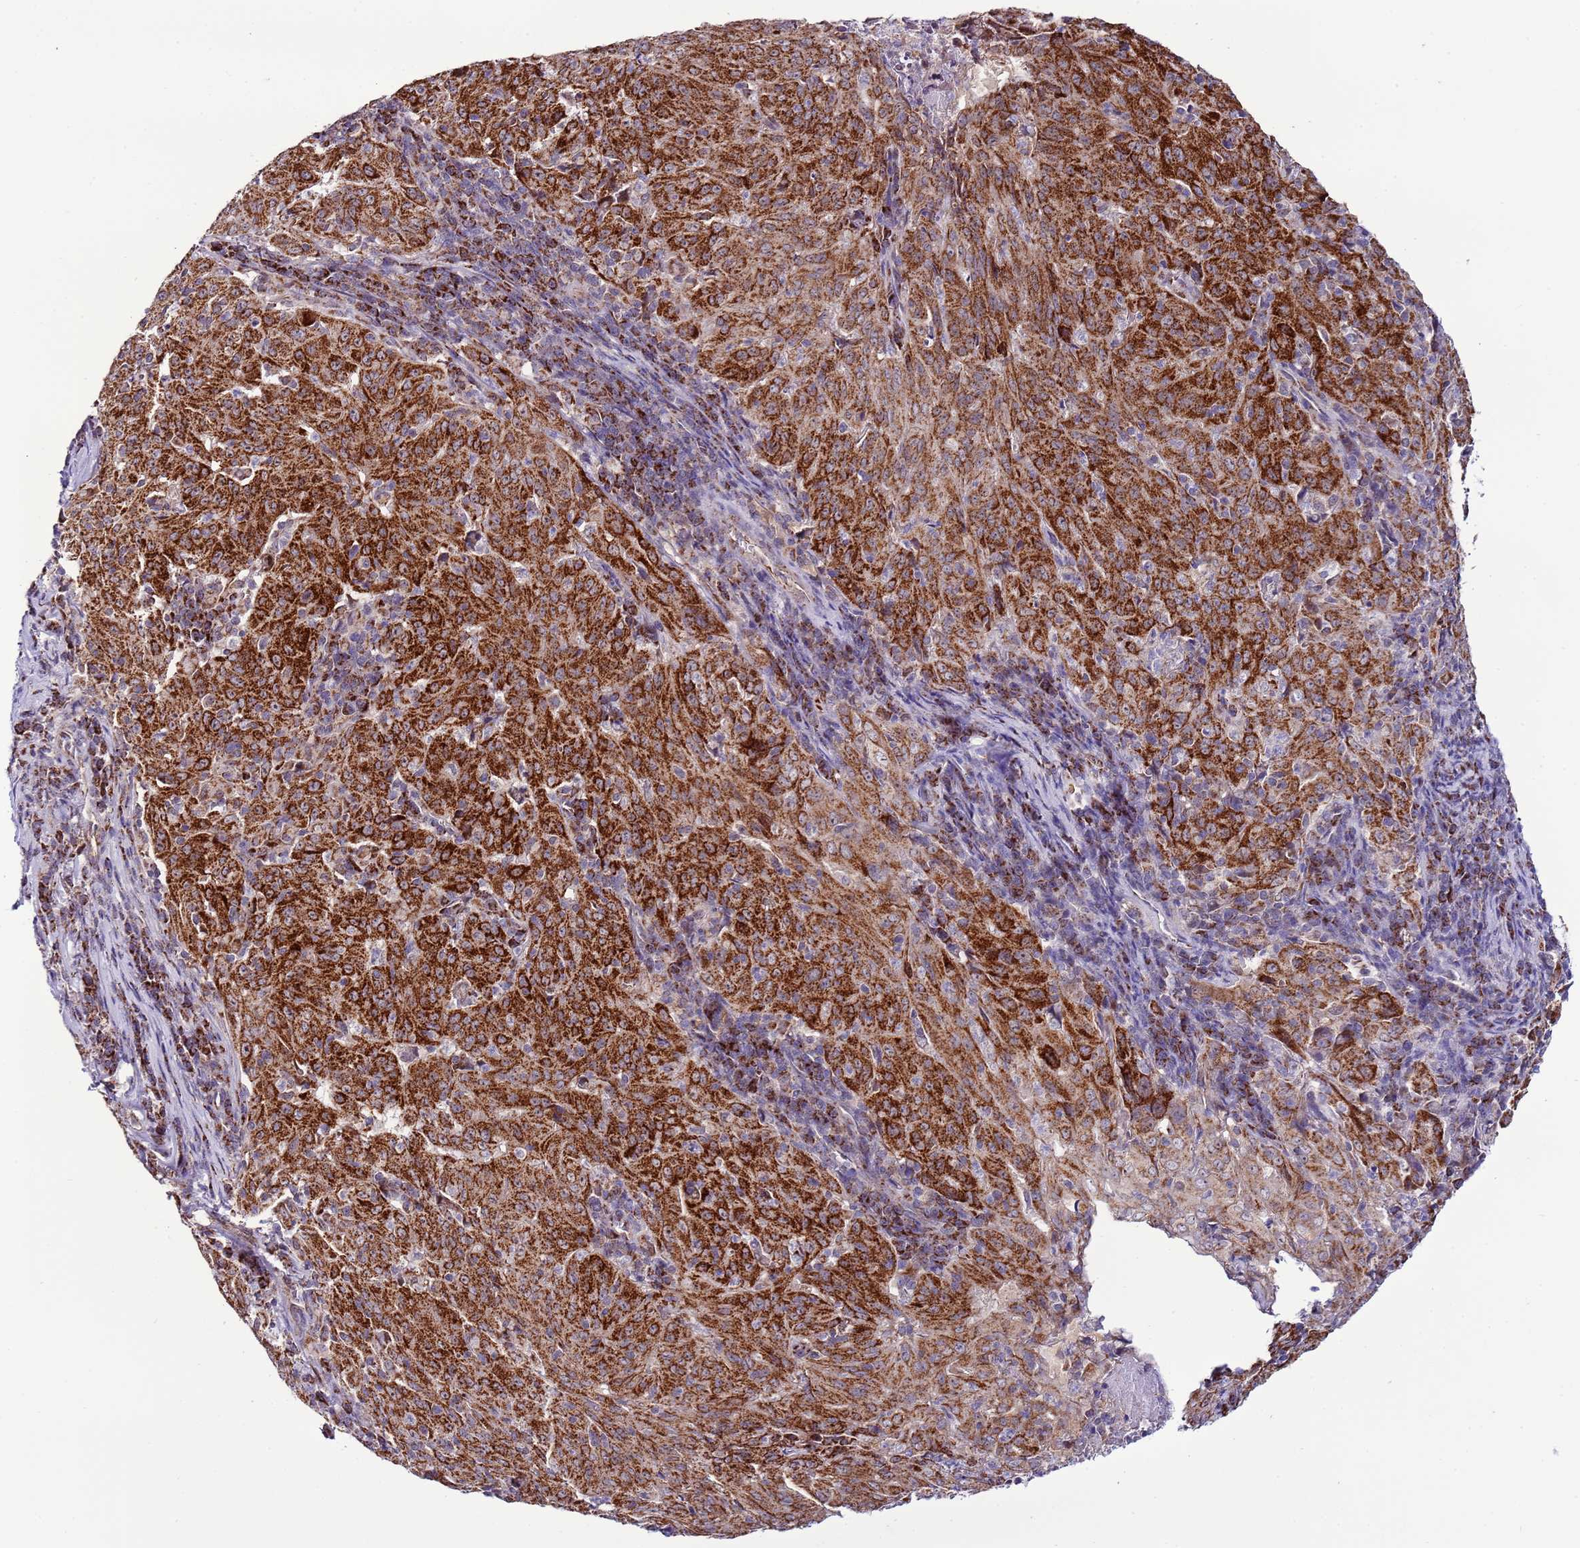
{"staining": {"intensity": "strong", "quantity": ">75%", "location": "cytoplasmic/membranous"}, "tissue": "pancreatic cancer", "cell_type": "Tumor cells", "image_type": "cancer", "snomed": [{"axis": "morphology", "description": "Adenocarcinoma, NOS"}, {"axis": "topography", "description": "Pancreas"}], "caption": "Protein expression analysis of adenocarcinoma (pancreatic) exhibits strong cytoplasmic/membranous positivity in about >75% of tumor cells.", "gene": "UEVLD", "patient": {"sex": "male", "age": 63}}